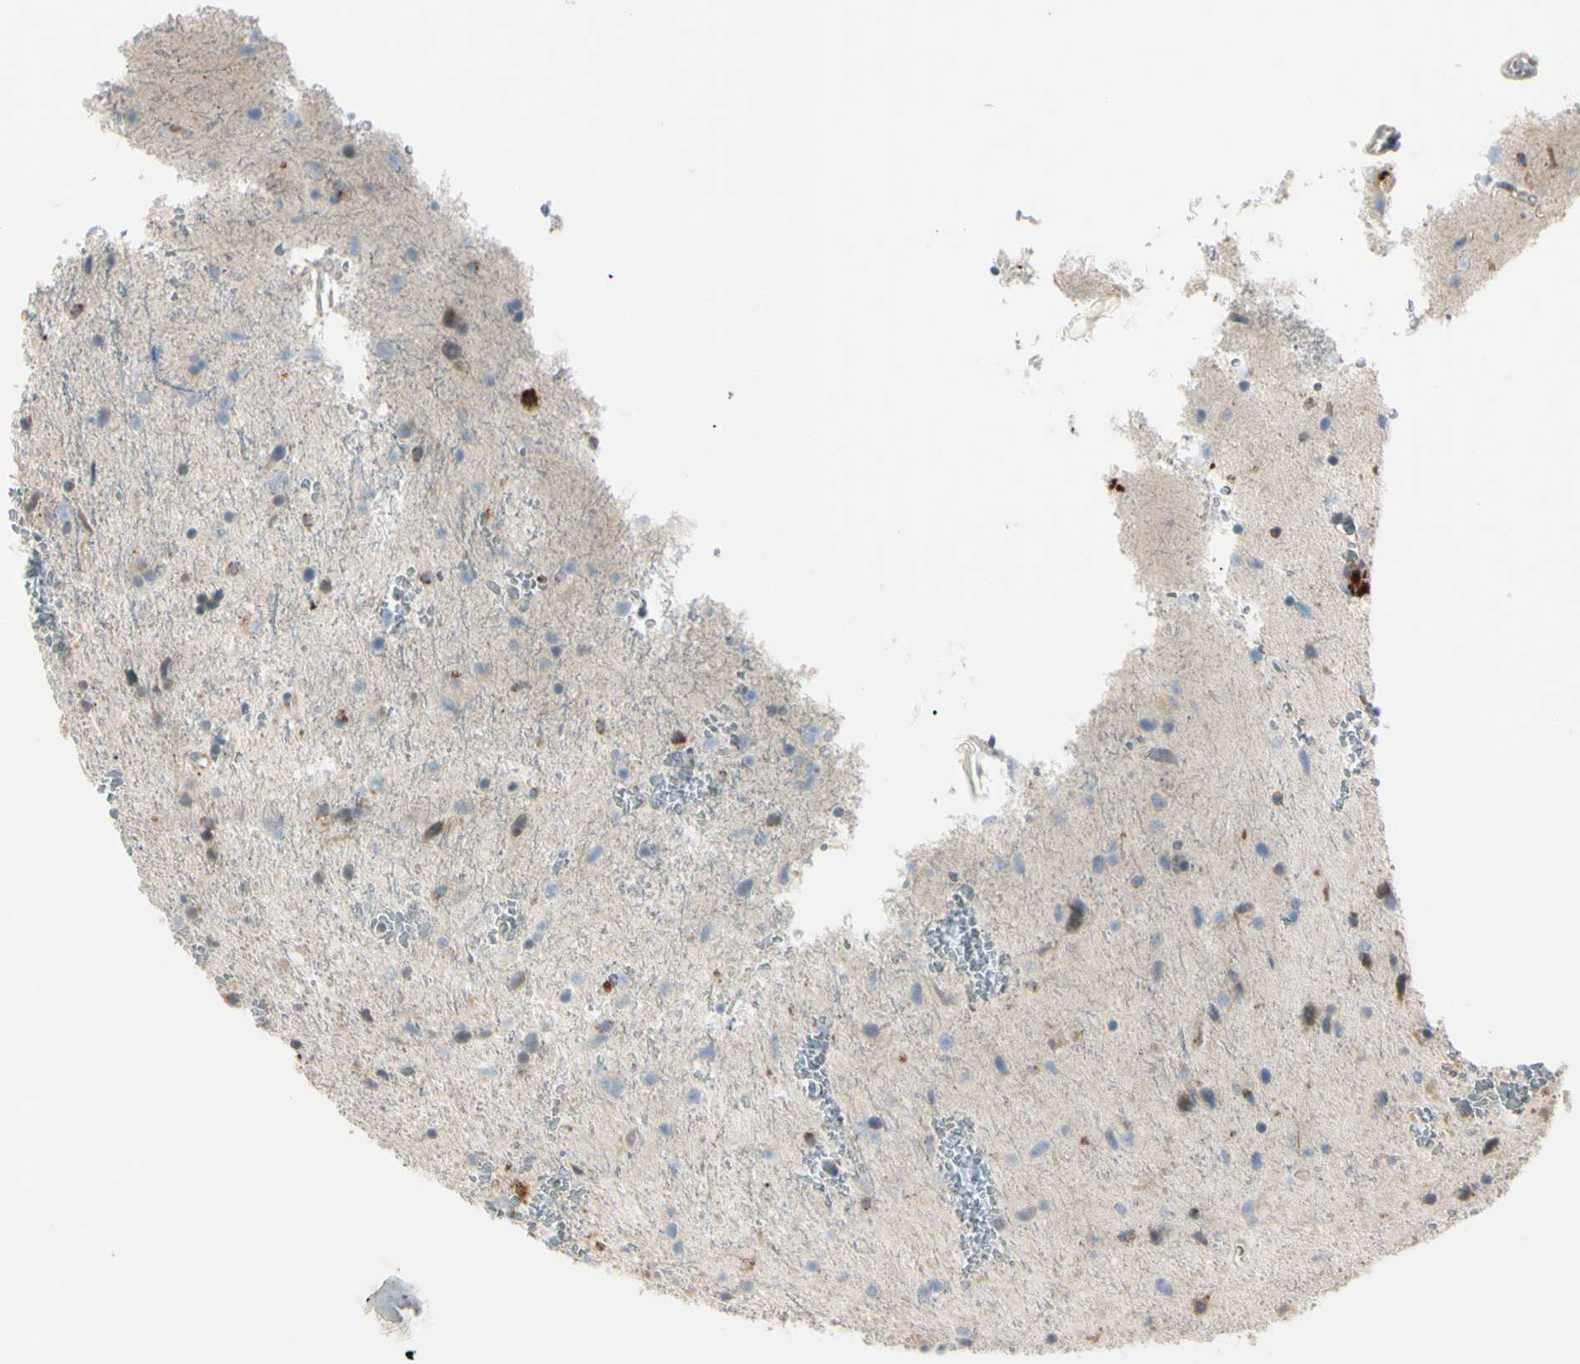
{"staining": {"intensity": "moderate", "quantity": "25%-75%", "location": "cytoplasmic/membranous"}, "tissue": "glioma", "cell_type": "Tumor cells", "image_type": "cancer", "snomed": [{"axis": "morphology", "description": "Glioma, malignant, Low grade"}, {"axis": "topography", "description": "Brain"}], "caption": "Low-grade glioma (malignant) was stained to show a protein in brown. There is medium levels of moderate cytoplasmic/membranous staining in about 25%-75% of tumor cells. (IHC, brightfield microscopy, high magnification).", "gene": "EIF5A", "patient": {"sex": "male", "age": 77}}